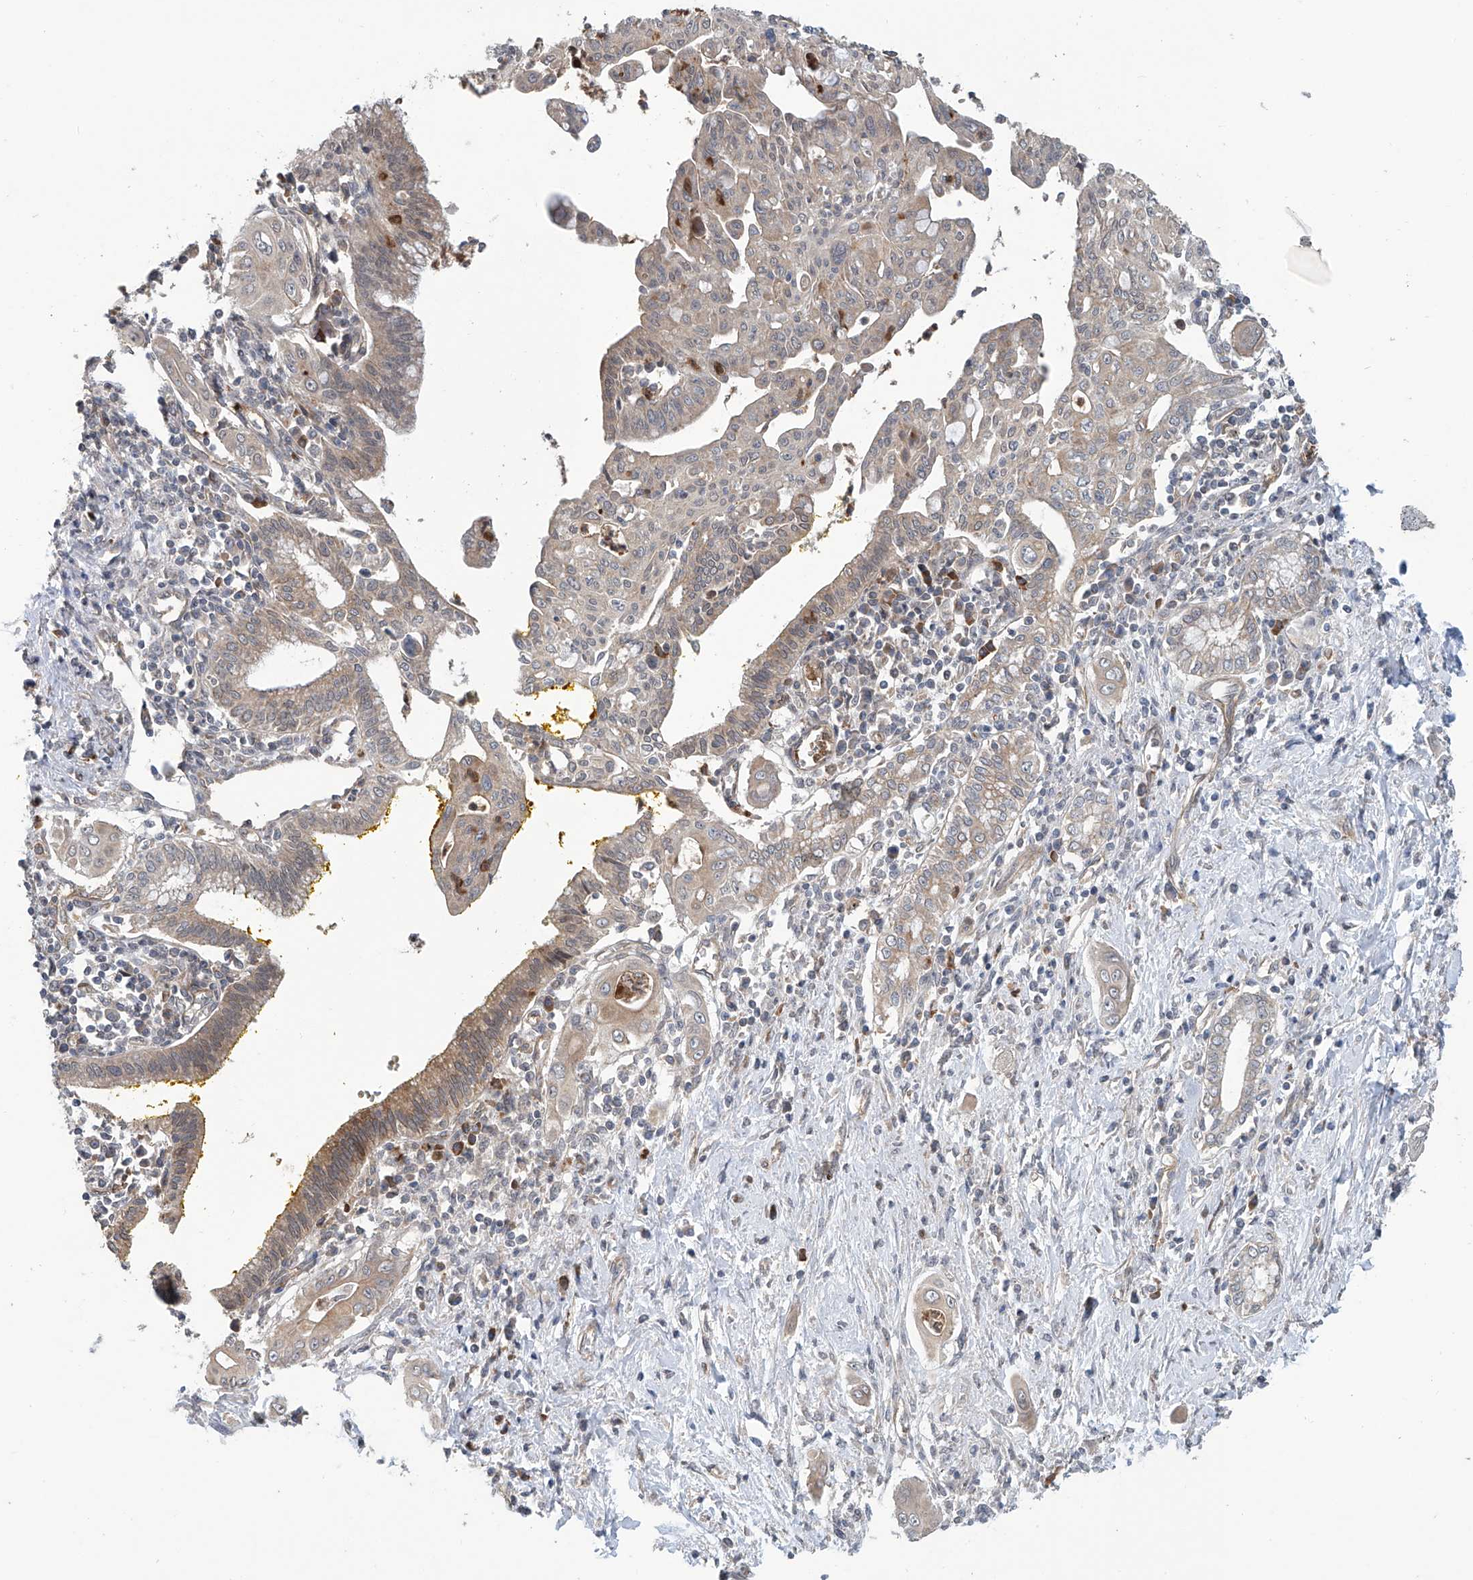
{"staining": {"intensity": "weak", "quantity": "25%-75%", "location": "cytoplasmic/membranous"}, "tissue": "pancreatic cancer", "cell_type": "Tumor cells", "image_type": "cancer", "snomed": [{"axis": "morphology", "description": "Adenocarcinoma, NOS"}, {"axis": "topography", "description": "Pancreas"}], "caption": "High-power microscopy captured an immunohistochemistry (IHC) photomicrograph of pancreatic adenocarcinoma, revealing weak cytoplasmic/membranous positivity in approximately 25%-75% of tumor cells. (DAB (3,3'-diaminobenzidine) = brown stain, brightfield microscopy at high magnification).", "gene": "EIF2D", "patient": {"sex": "male", "age": 58}}